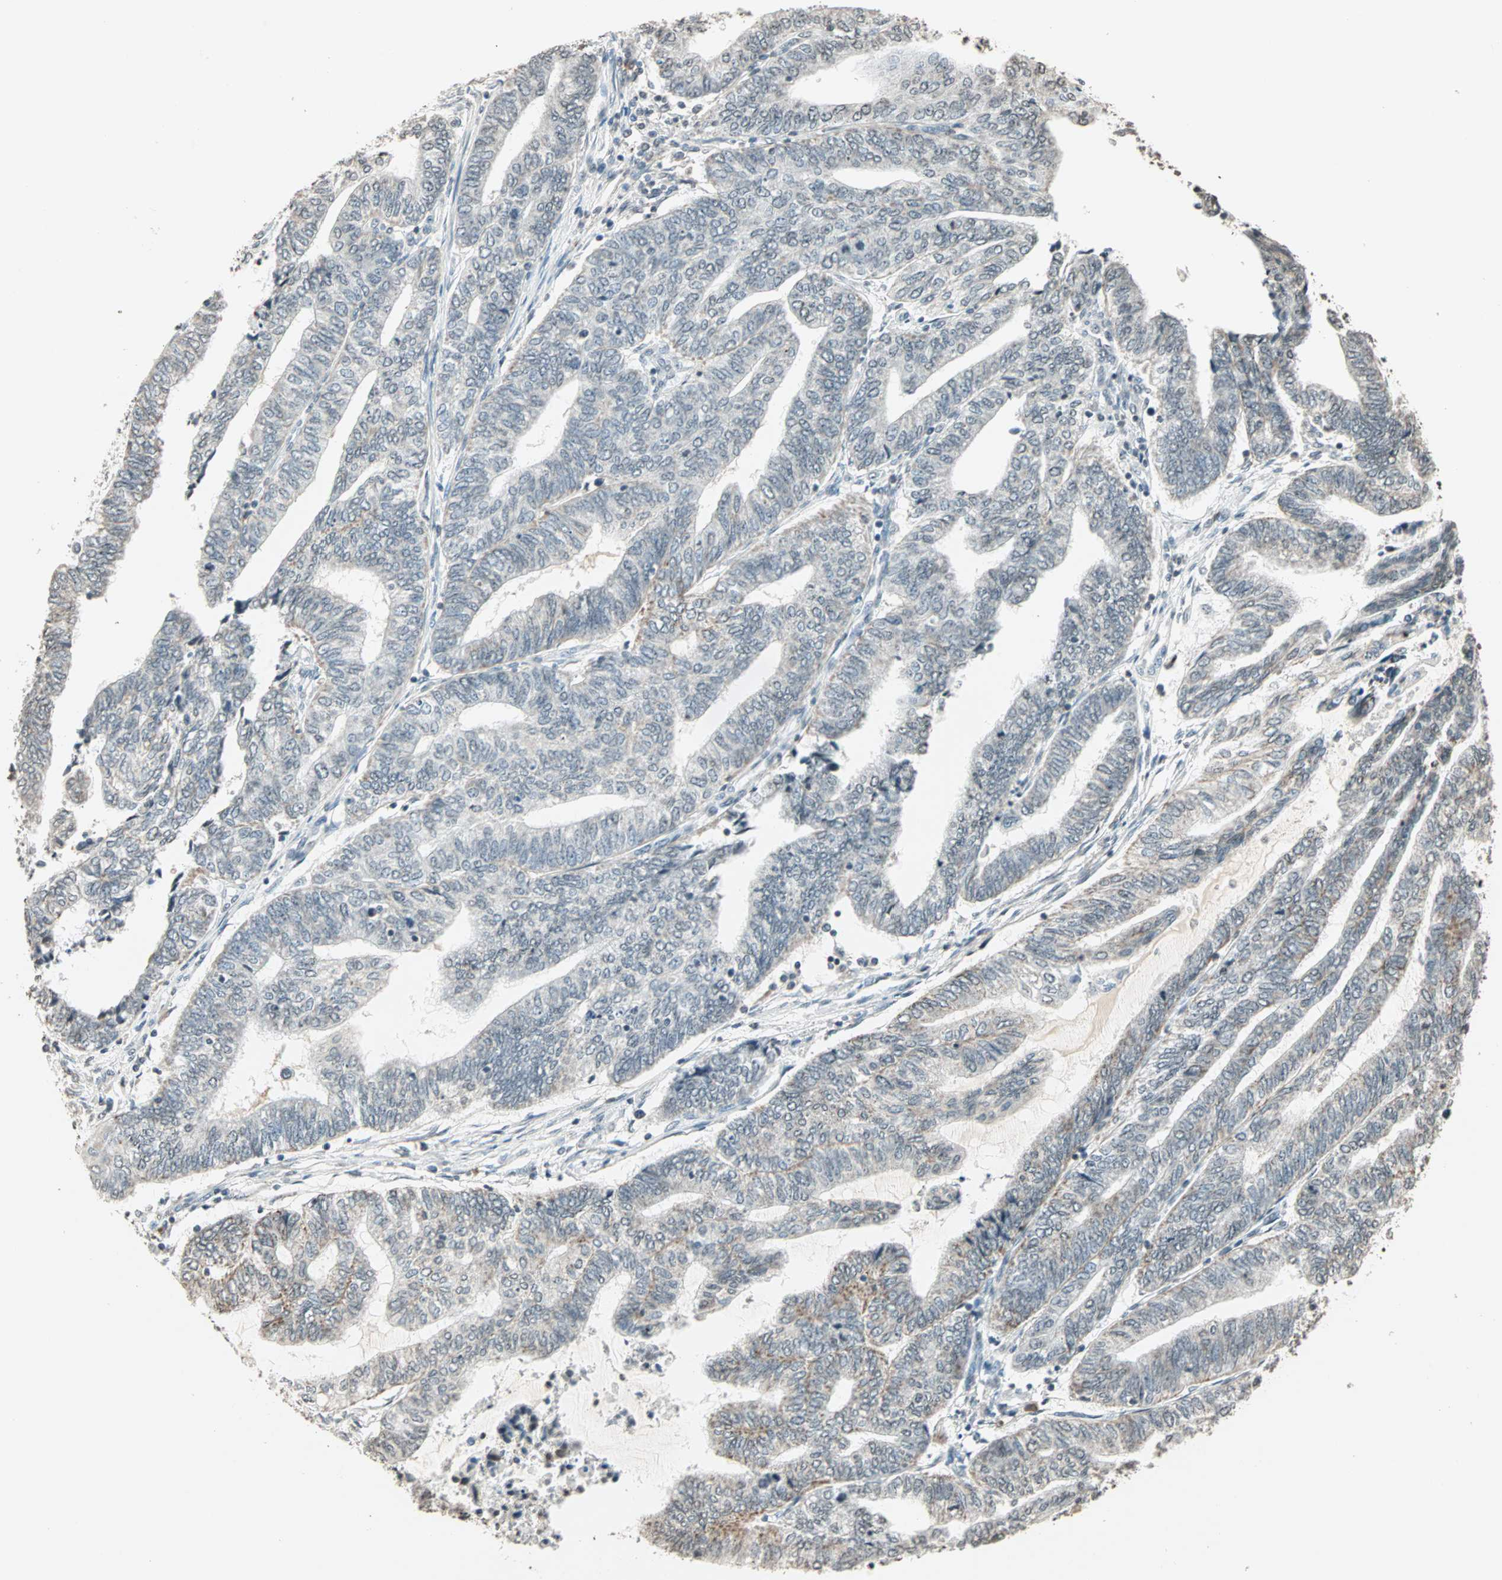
{"staining": {"intensity": "weak", "quantity": "25%-75%", "location": "cytoplasmic/membranous"}, "tissue": "endometrial cancer", "cell_type": "Tumor cells", "image_type": "cancer", "snomed": [{"axis": "morphology", "description": "Adenocarcinoma, NOS"}, {"axis": "topography", "description": "Uterus"}, {"axis": "topography", "description": "Endometrium"}], "caption": "An image of human endometrial adenocarcinoma stained for a protein shows weak cytoplasmic/membranous brown staining in tumor cells.", "gene": "PRELID1", "patient": {"sex": "female", "age": 70}}